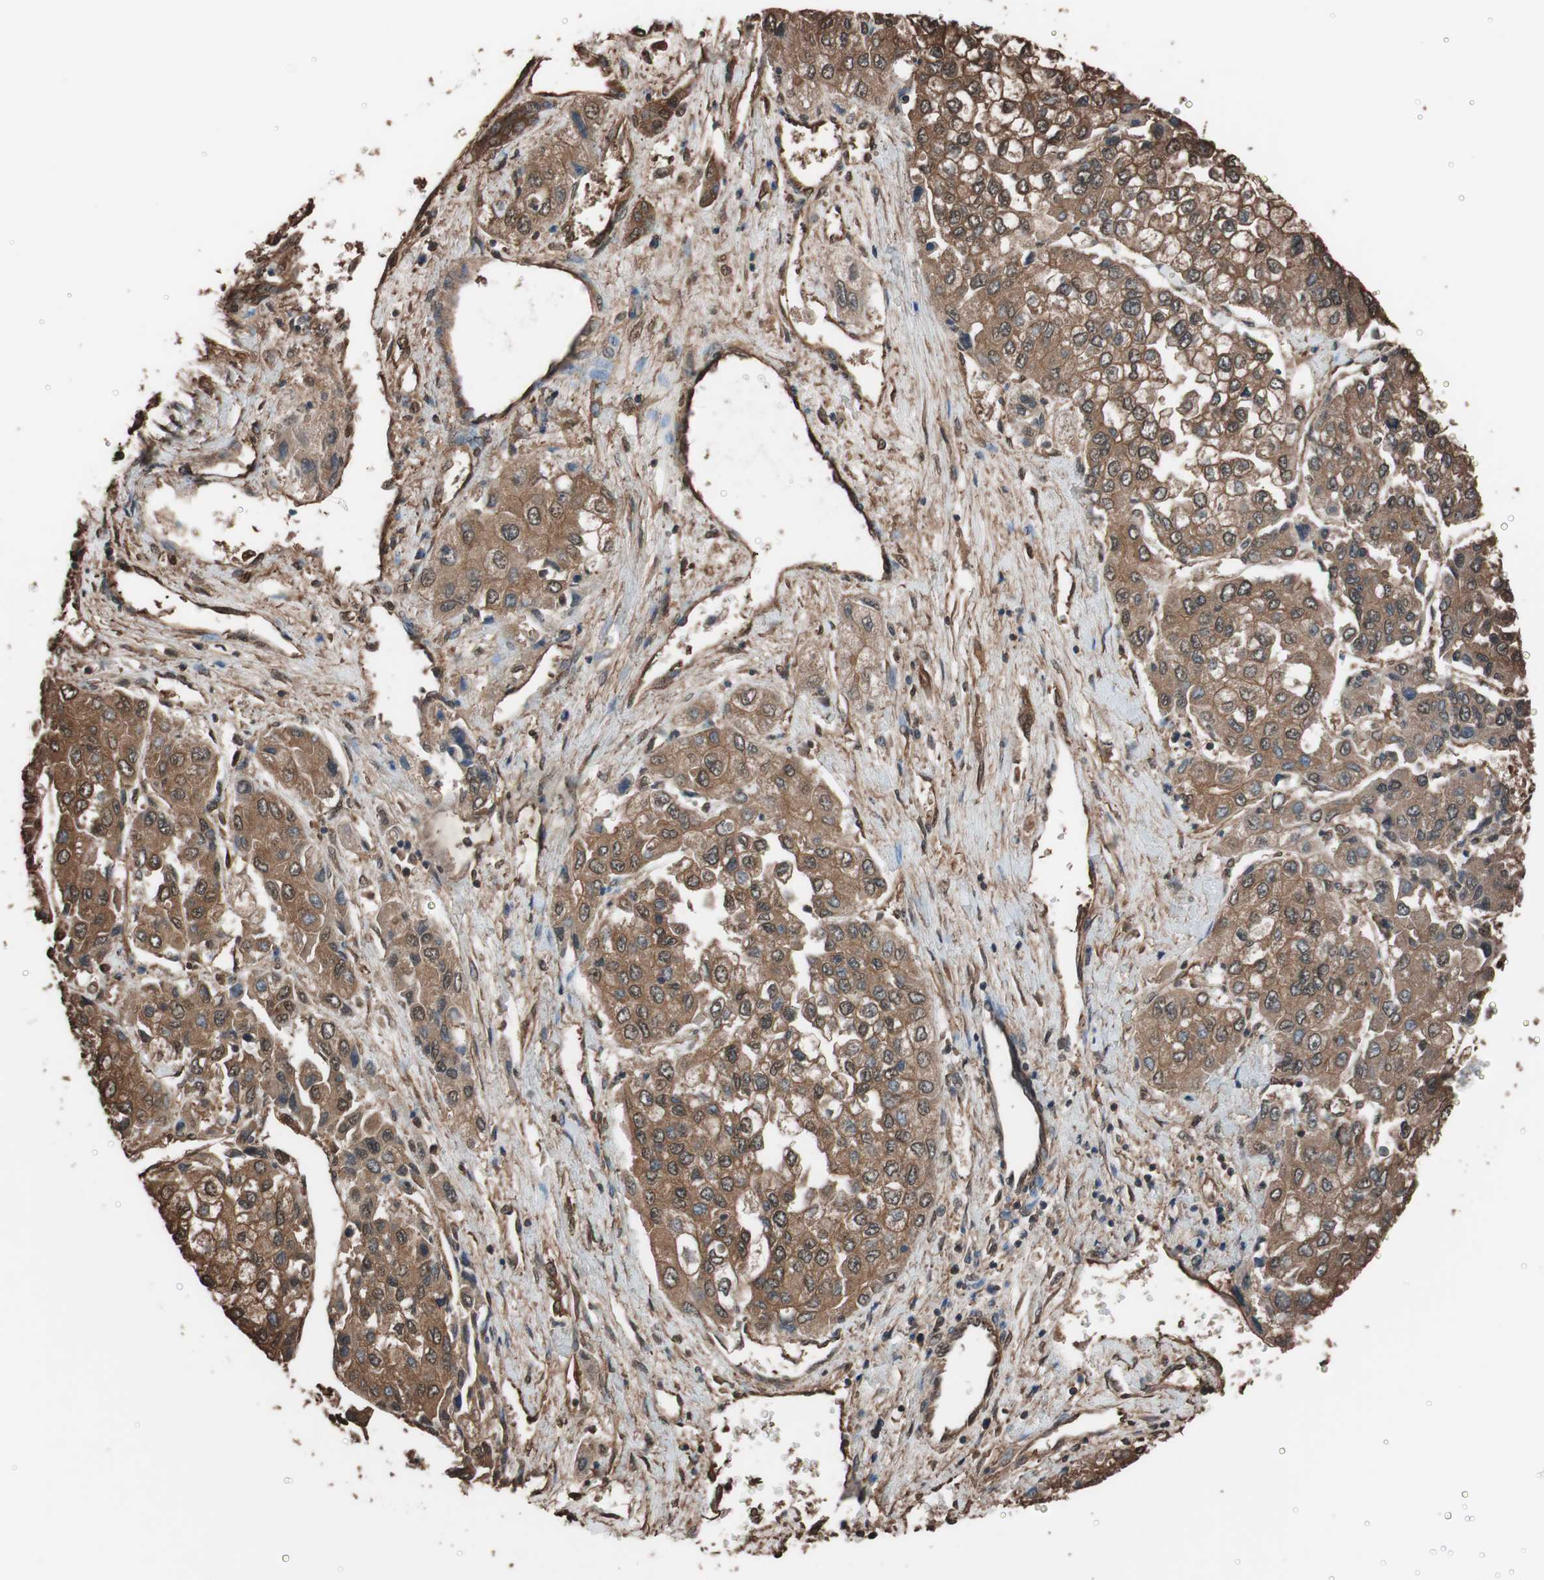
{"staining": {"intensity": "strong", "quantity": ">75%", "location": "cytoplasmic/membranous"}, "tissue": "liver cancer", "cell_type": "Tumor cells", "image_type": "cancer", "snomed": [{"axis": "morphology", "description": "Carcinoma, Hepatocellular, NOS"}, {"axis": "topography", "description": "Liver"}], "caption": "High-power microscopy captured an IHC image of liver hepatocellular carcinoma, revealing strong cytoplasmic/membranous positivity in approximately >75% of tumor cells.", "gene": "CALM2", "patient": {"sex": "female", "age": 66}}